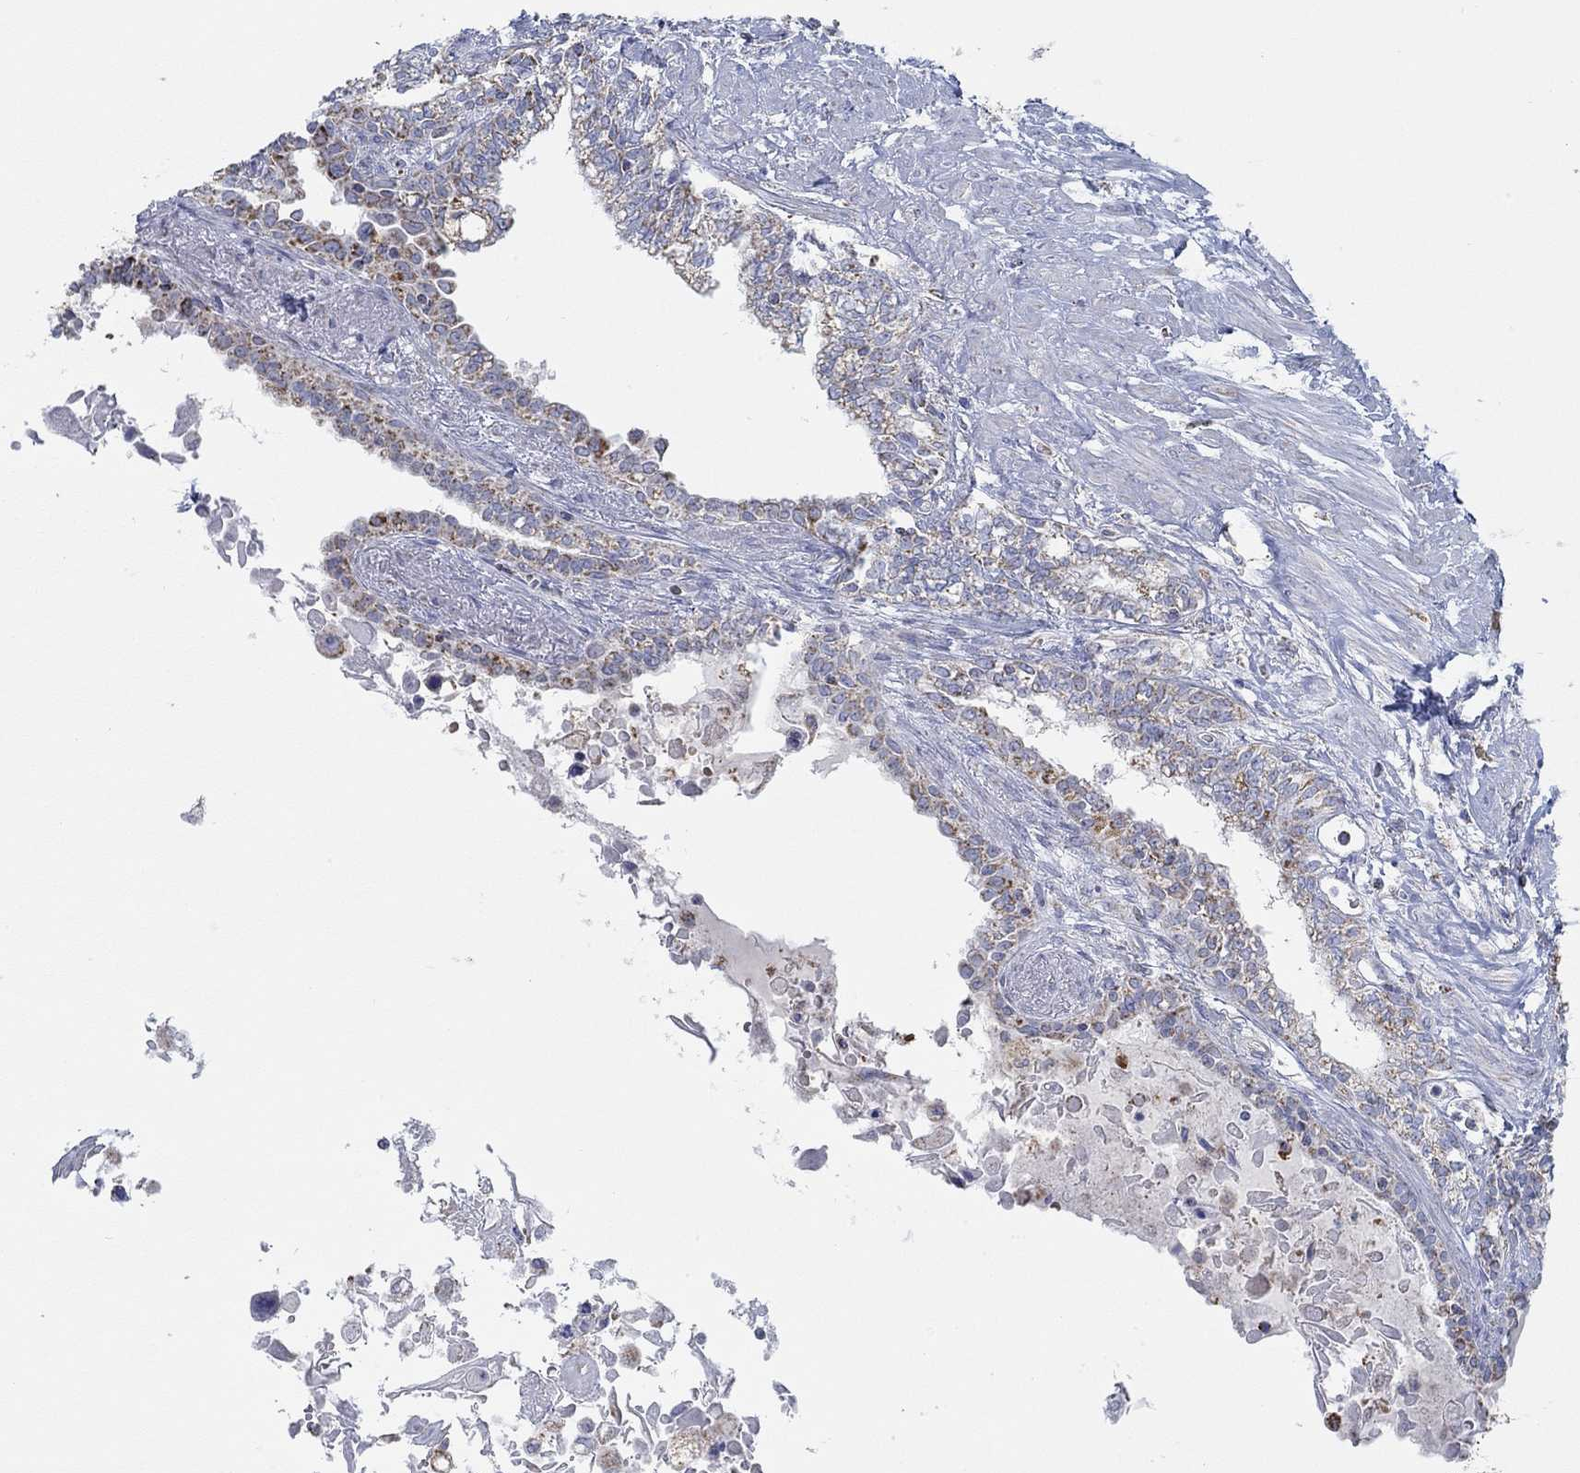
{"staining": {"intensity": "moderate", "quantity": "25%-75%", "location": "cytoplasmic/membranous"}, "tissue": "seminal vesicle", "cell_type": "Glandular cells", "image_type": "normal", "snomed": [{"axis": "morphology", "description": "Normal tissue, NOS"}, {"axis": "morphology", "description": "Urothelial carcinoma, NOS"}, {"axis": "topography", "description": "Urinary bladder"}, {"axis": "topography", "description": "Seminal veicle"}], "caption": "Immunohistochemical staining of normal seminal vesicle displays 25%-75% levels of moderate cytoplasmic/membranous protein positivity in about 25%-75% of glandular cells.", "gene": "GLOD5", "patient": {"sex": "male", "age": 76}}